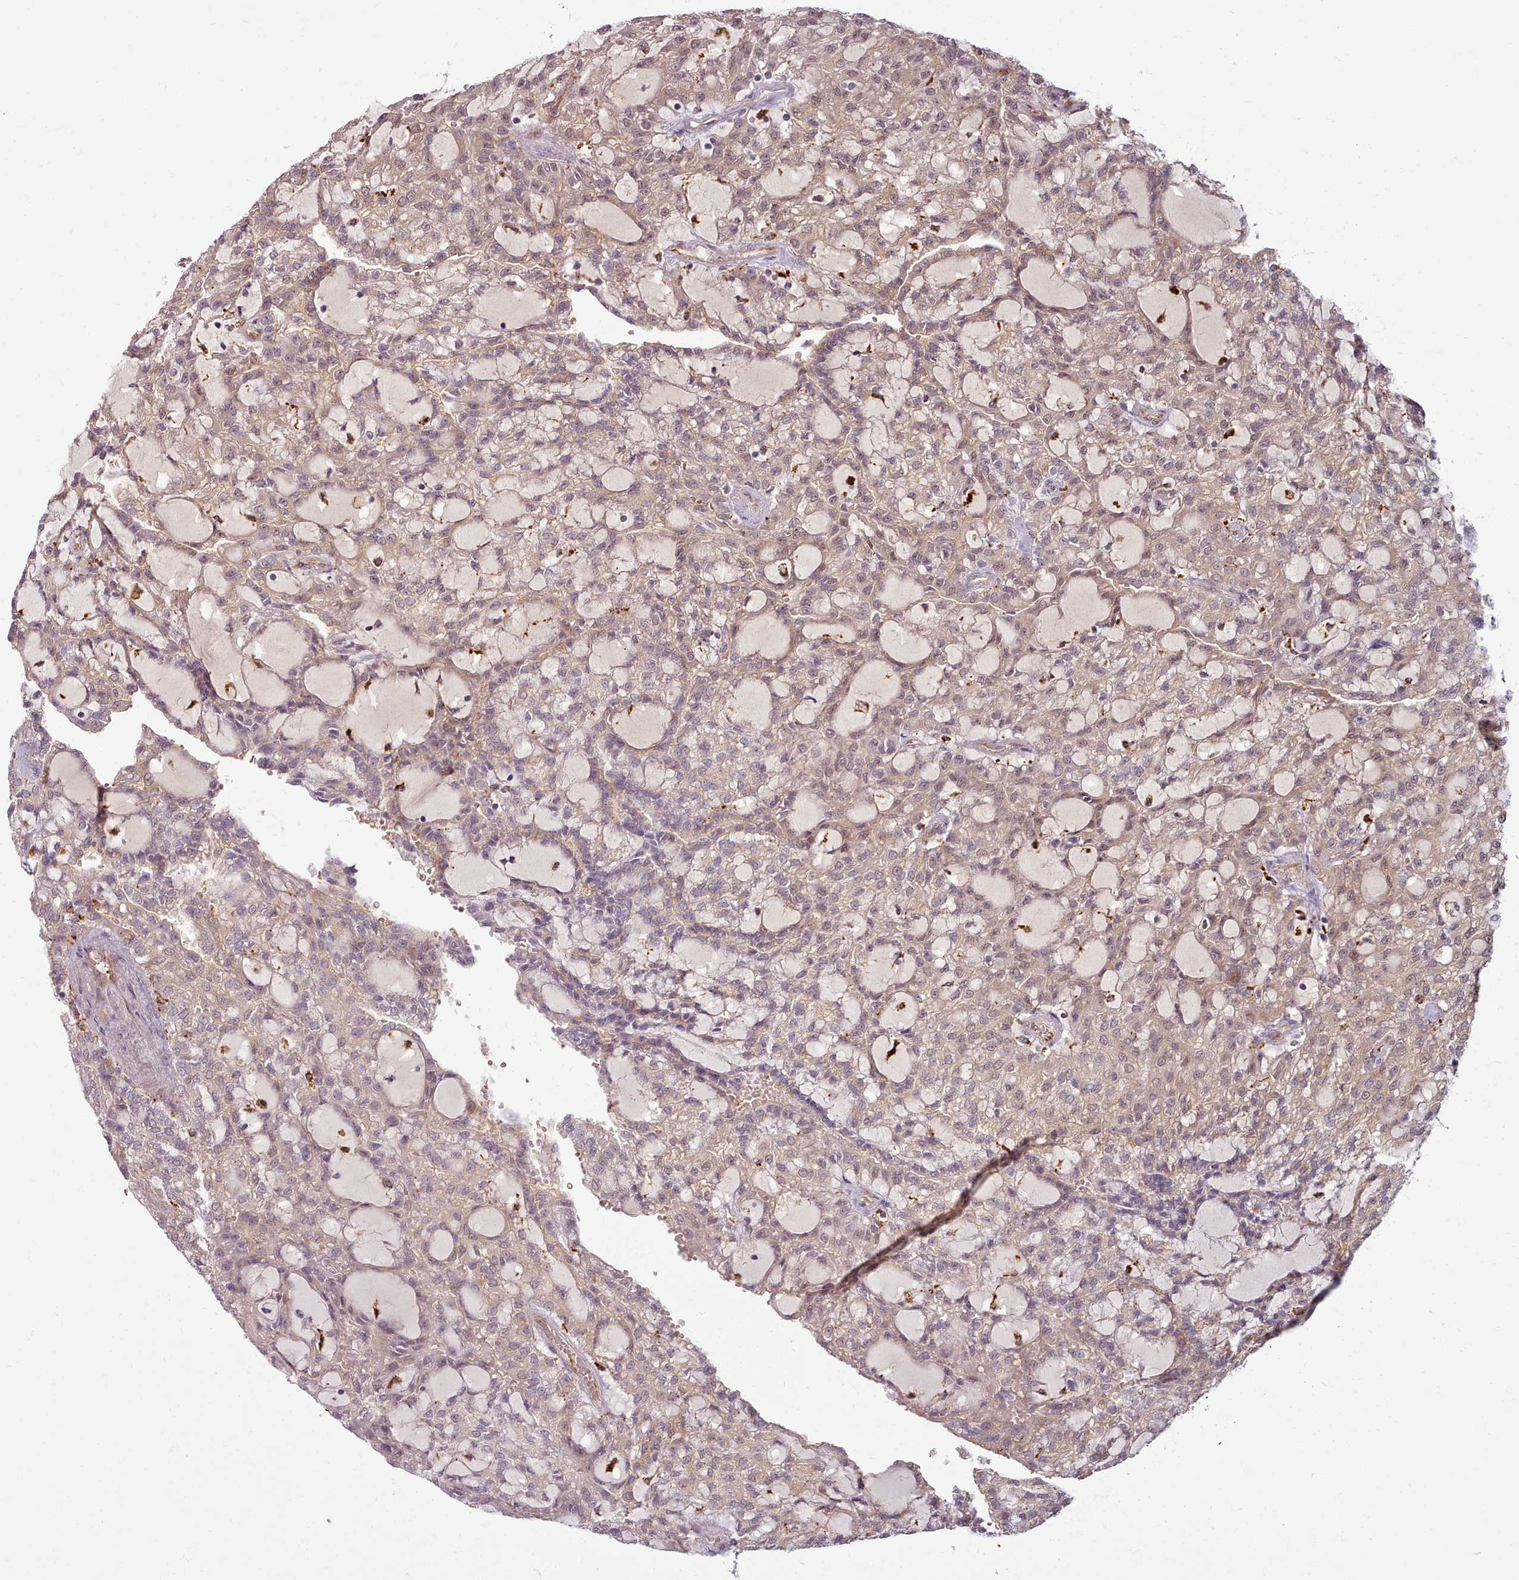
{"staining": {"intensity": "weak", "quantity": ">75%", "location": "cytoplasmic/membranous,nuclear"}, "tissue": "renal cancer", "cell_type": "Tumor cells", "image_type": "cancer", "snomed": [{"axis": "morphology", "description": "Adenocarcinoma, NOS"}, {"axis": "topography", "description": "Kidney"}], "caption": "Immunohistochemical staining of human renal cancer demonstrates low levels of weak cytoplasmic/membranous and nuclear protein staining in approximately >75% of tumor cells.", "gene": "C1QTNF5", "patient": {"sex": "male", "age": 63}}